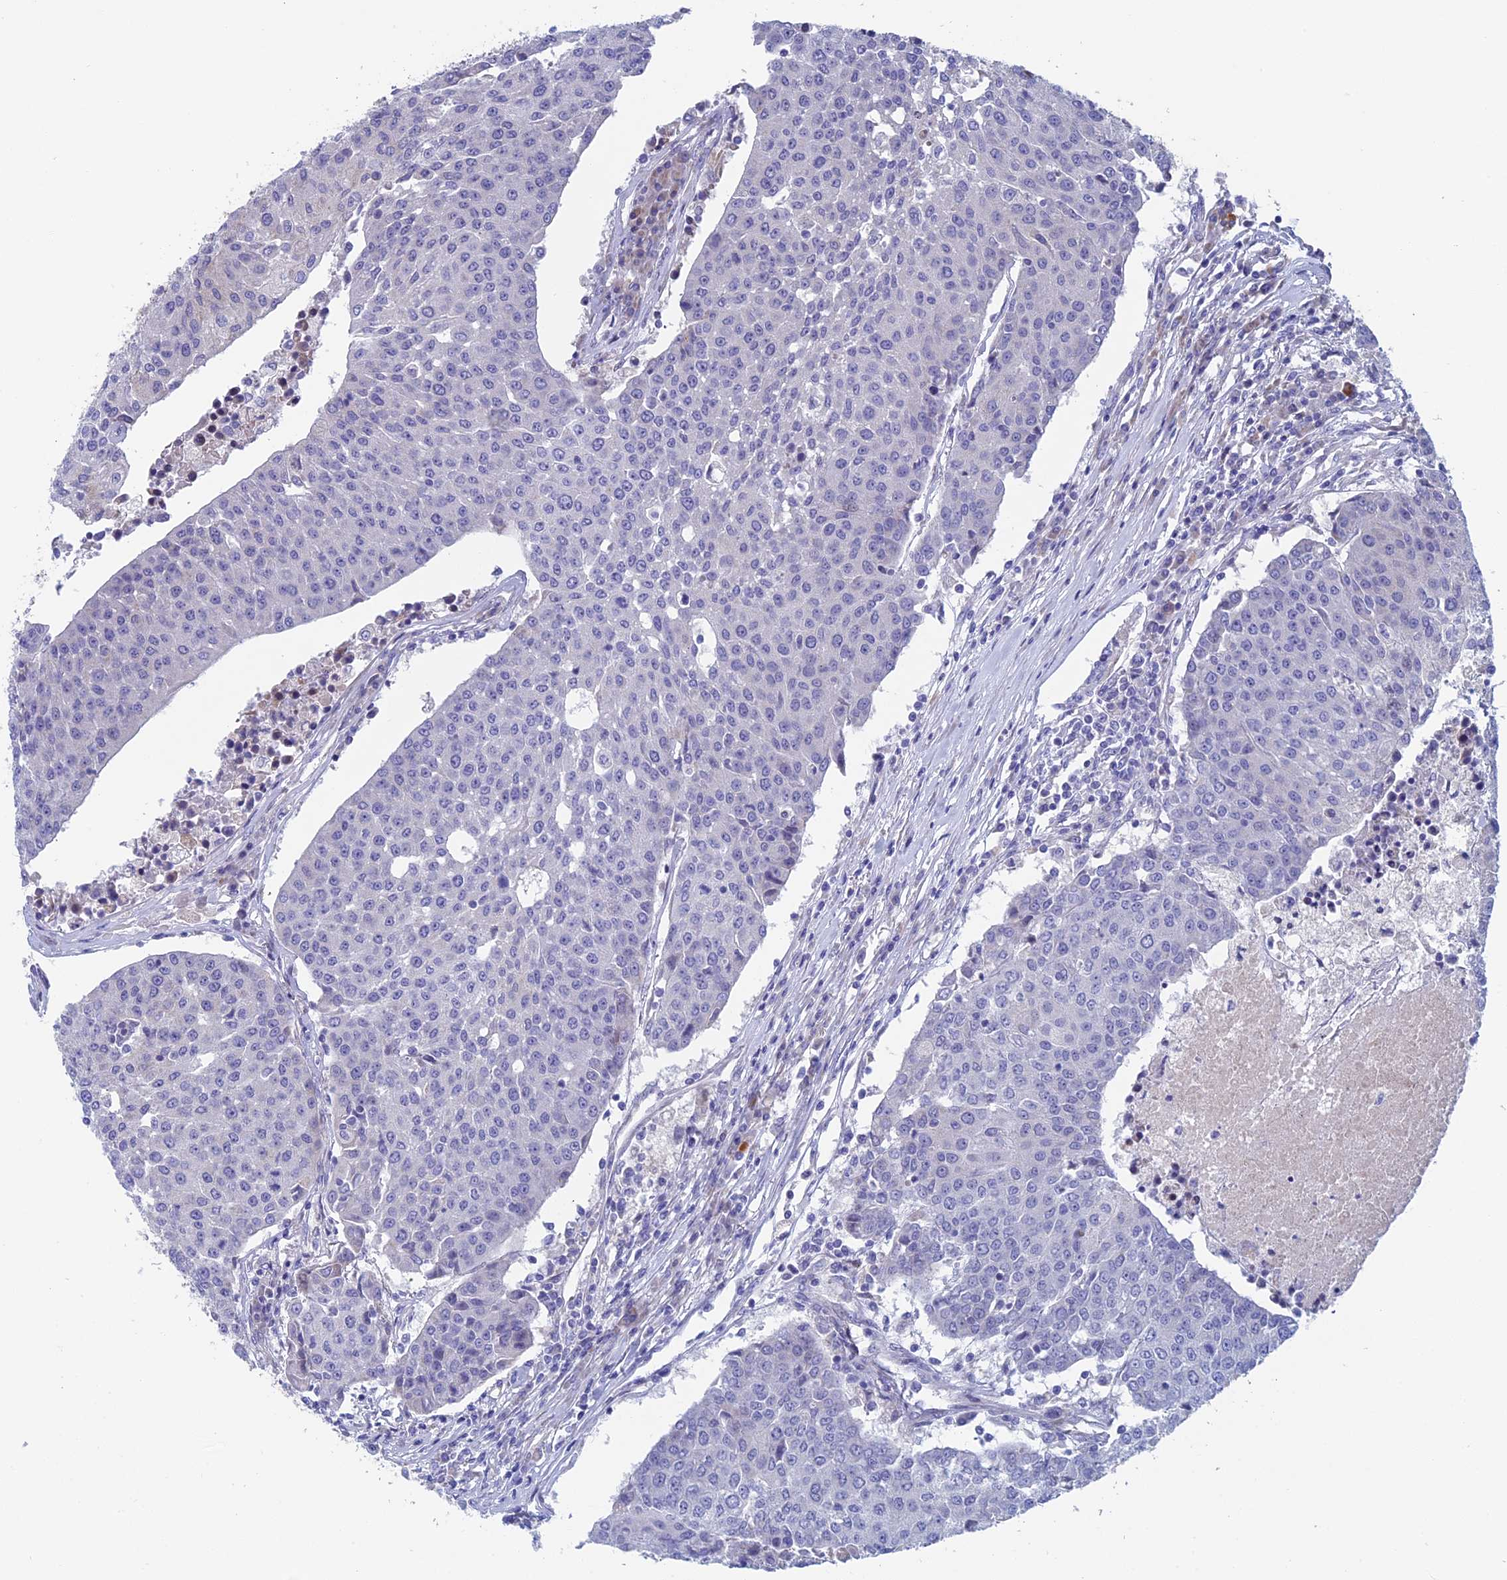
{"staining": {"intensity": "negative", "quantity": "none", "location": "none"}, "tissue": "urothelial cancer", "cell_type": "Tumor cells", "image_type": "cancer", "snomed": [{"axis": "morphology", "description": "Urothelial carcinoma, High grade"}, {"axis": "topography", "description": "Urinary bladder"}], "caption": "This is an immunohistochemistry photomicrograph of urothelial cancer. There is no expression in tumor cells.", "gene": "NIBAN3", "patient": {"sex": "female", "age": 85}}